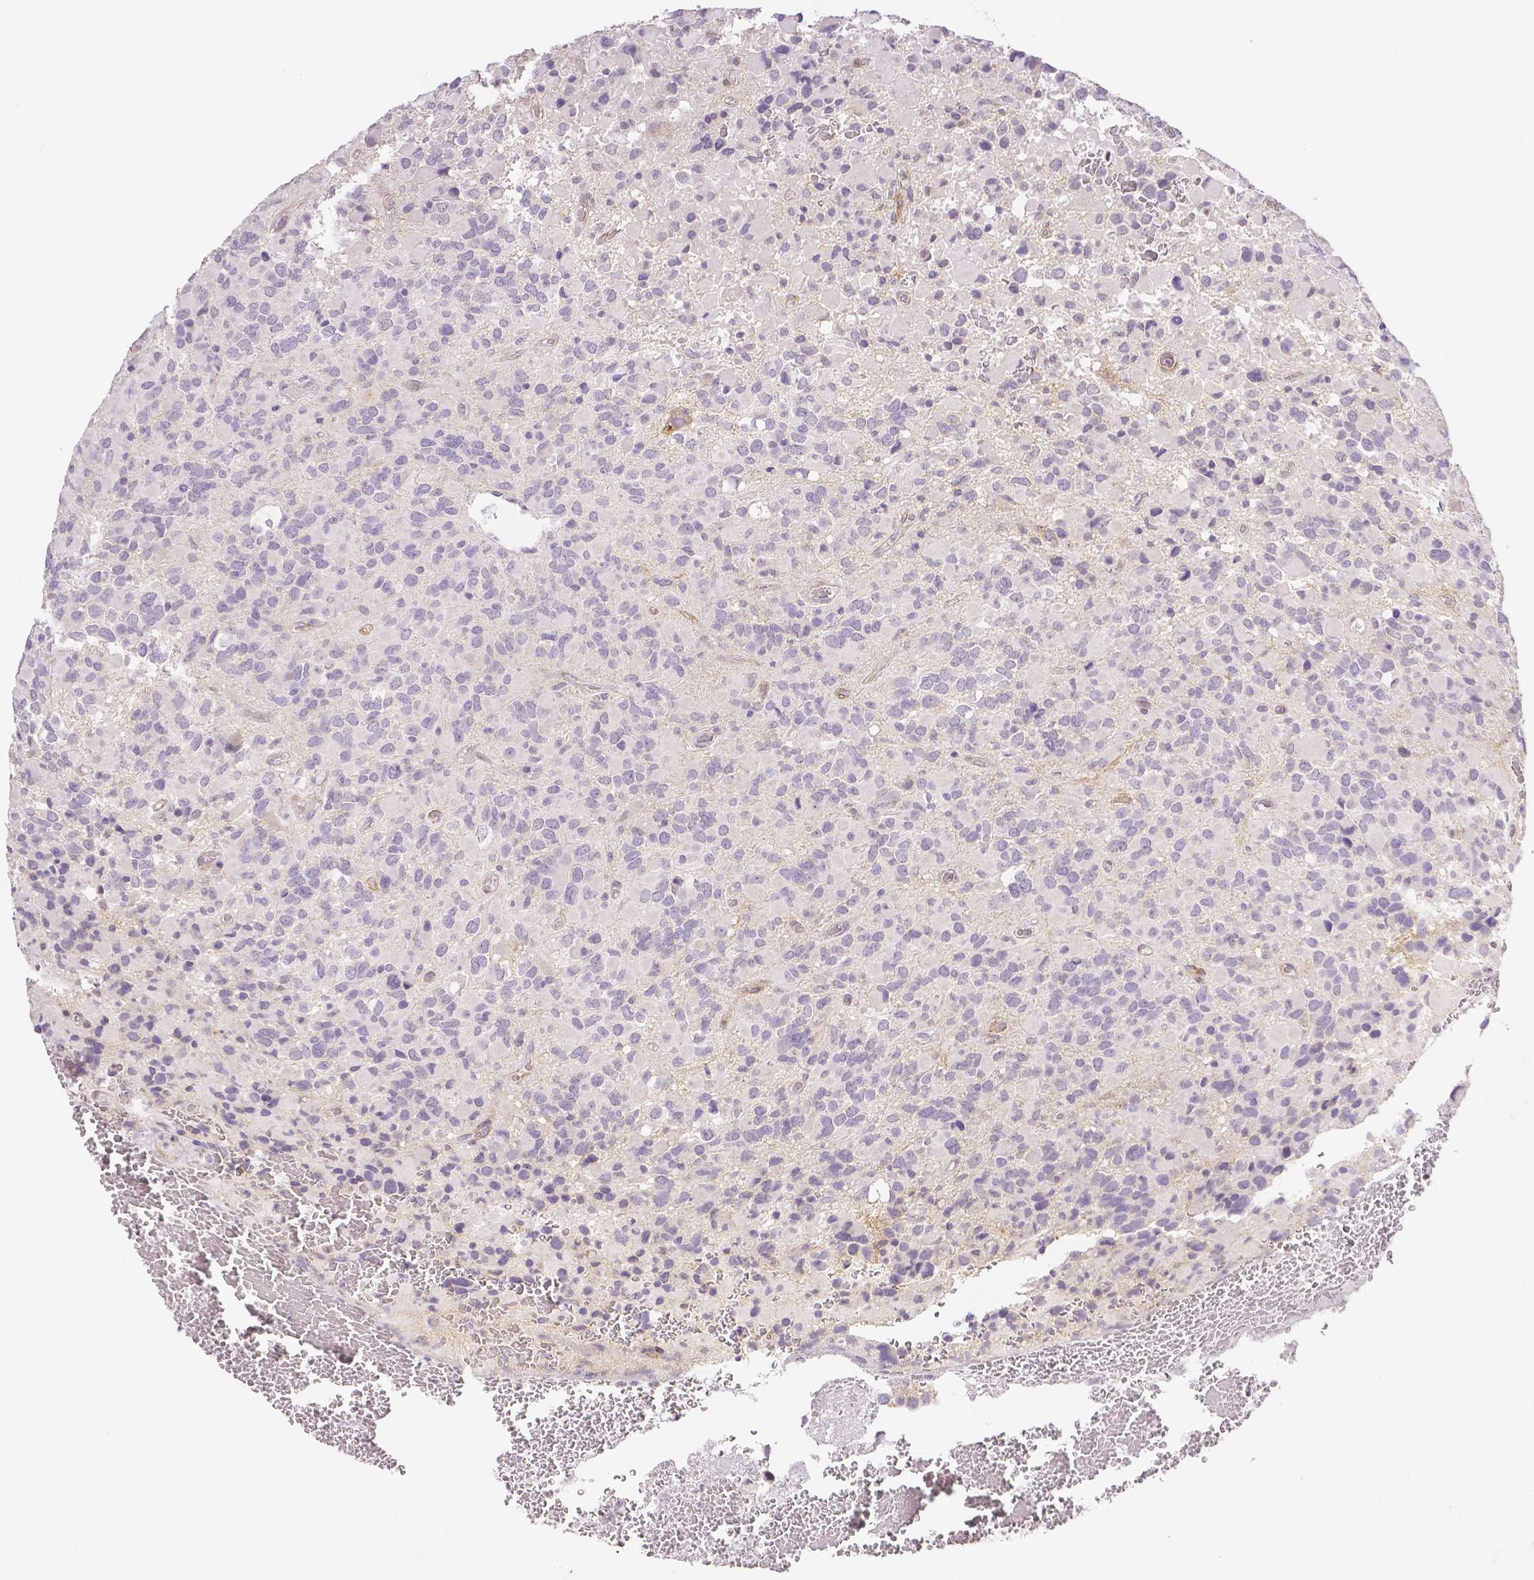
{"staining": {"intensity": "negative", "quantity": "none", "location": "none"}, "tissue": "glioma", "cell_type": "Tumor cells", "image_type": "cancer", "snomed": [{"axis": "morphology", "description": "Glioma, malignant, High grade"}, {"axis": "topography", "description": "Brain"}], "caption": "The histopathology image reveals no staining of tumor cells in malignant high-grade glioma.", "gene": "THY1", "patient": {"sex": "female", "age": 40}}